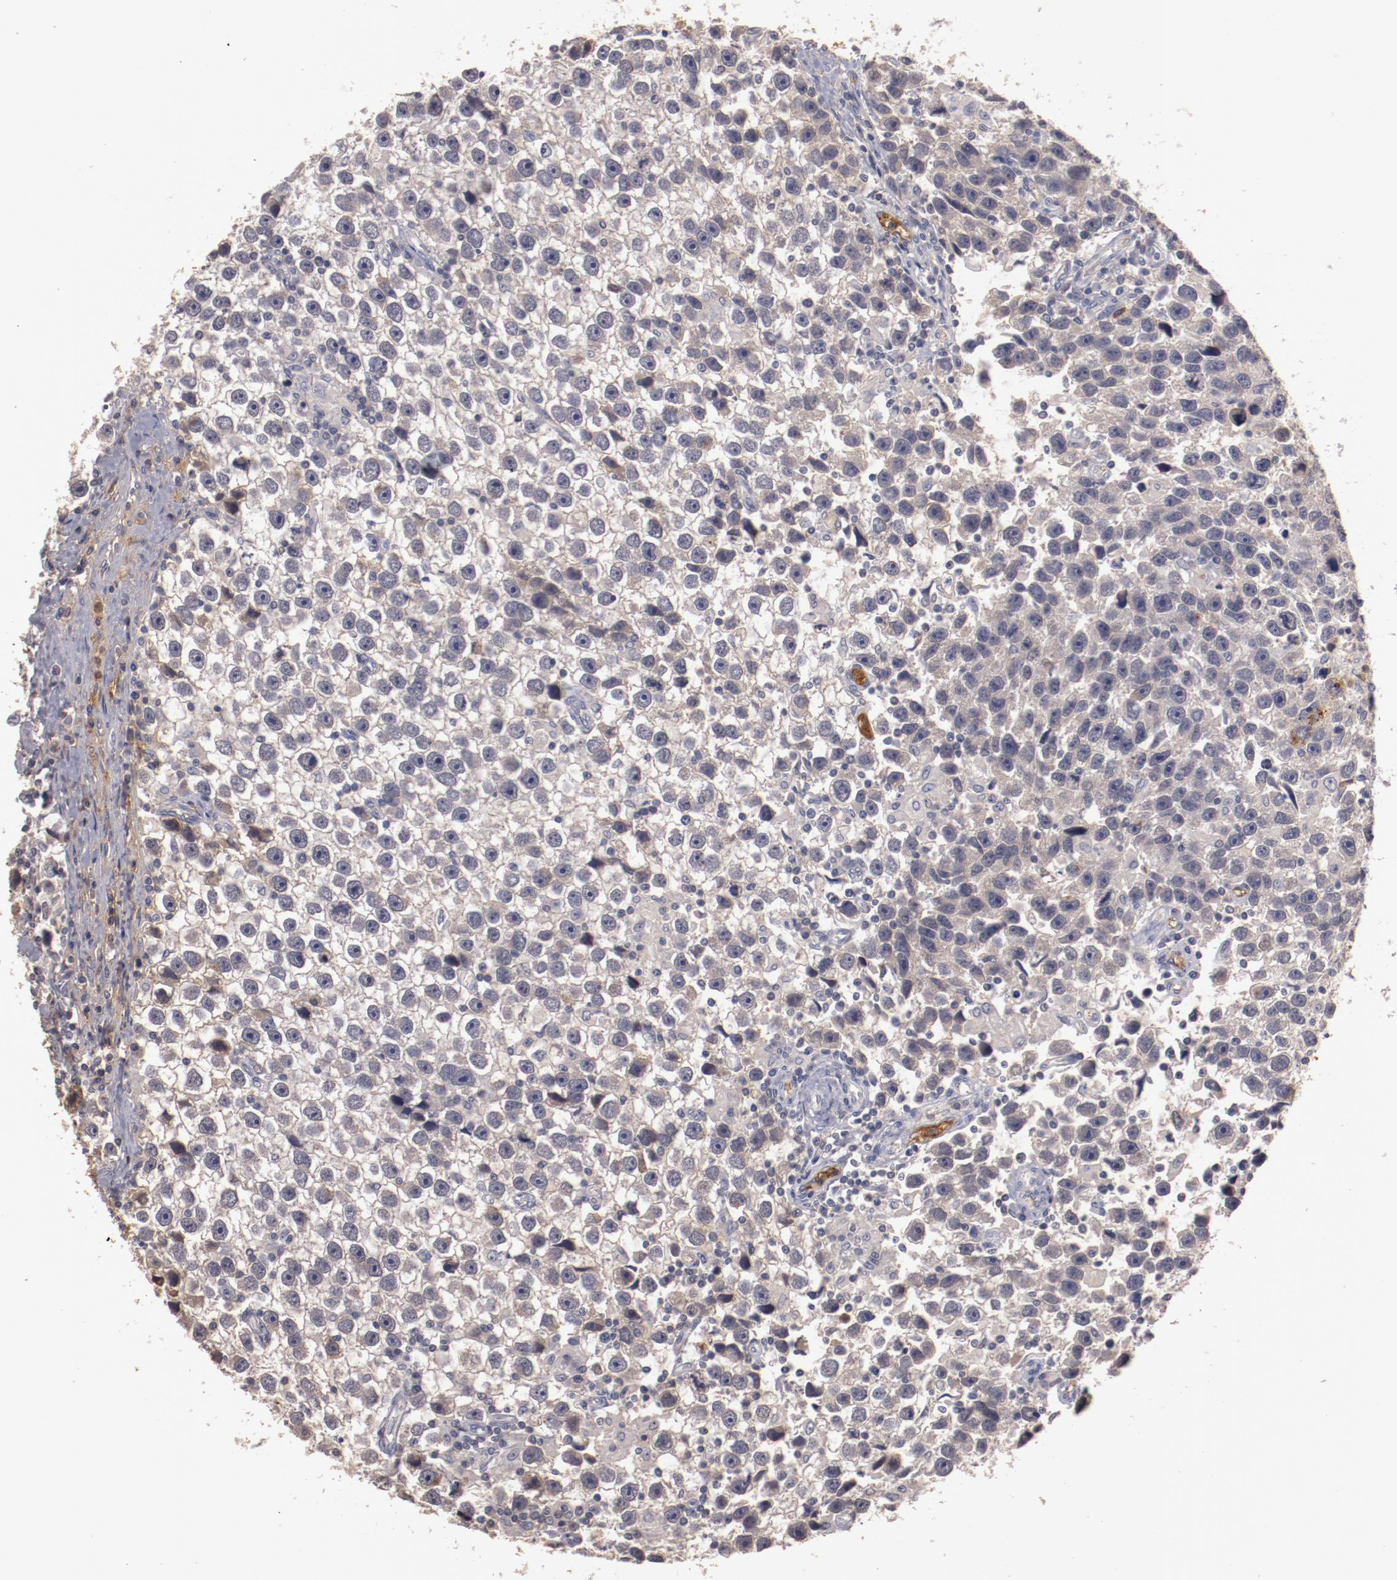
{"staining": {"intensity": "negative", "quantity": "none", "location": "none"}, "tissue": "testis cancer", "cell_type": "Tumor cells", "image_type": "cancer", "snomed": [{"axis": "morphology", "description": "Seminoma, NOS"}, {"axis": "topography", "description": "Testis"}], "caption": "Immunohistochemistry (IHC) histopathology image of neoplastic tissue: human testis cancer stained with DAB demonstrates no significant protein staining in tumor cells.", "gene": "MBL2", "patient": {"sex": "male", "age": 43}}